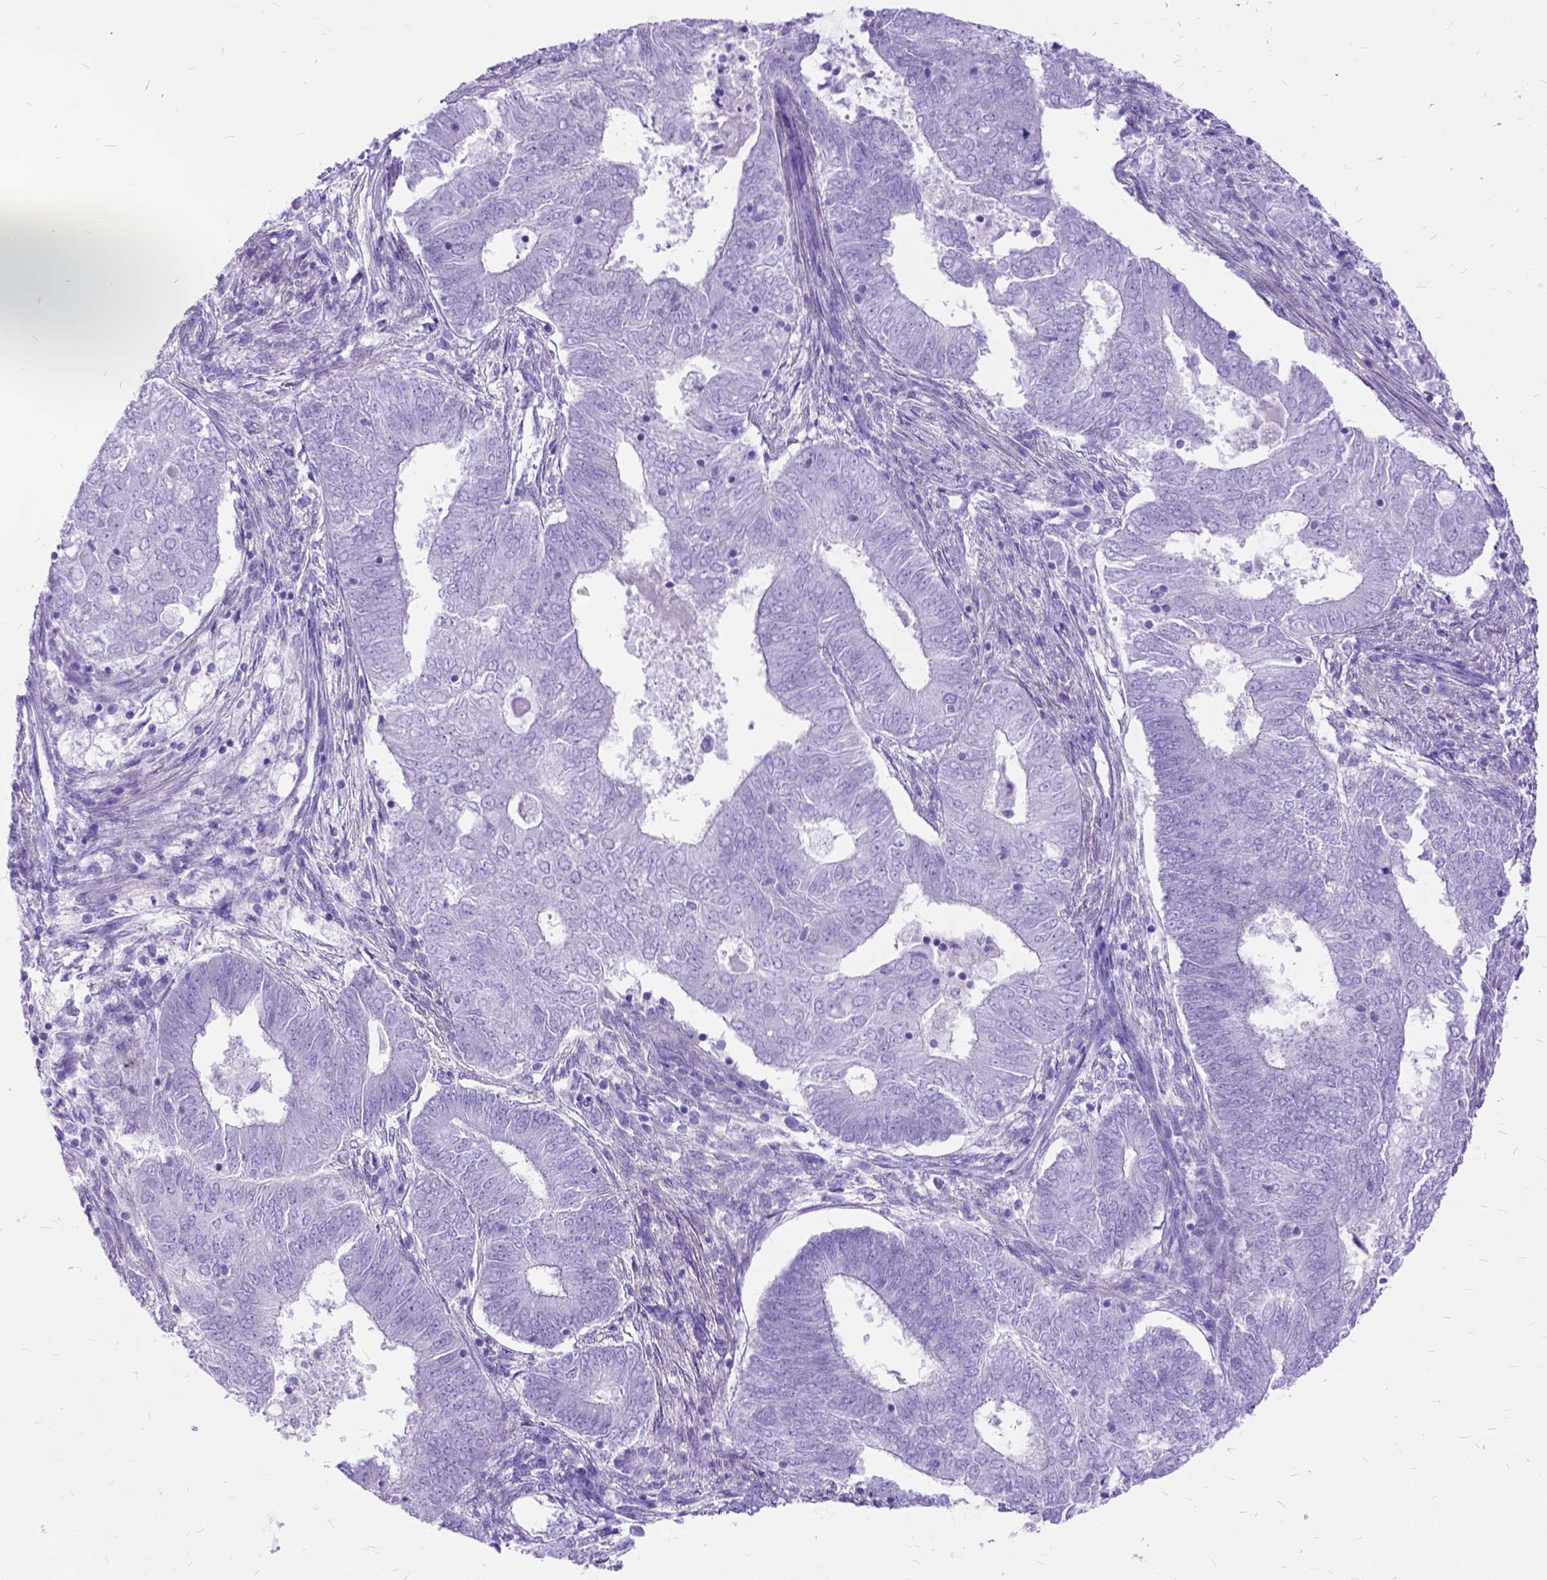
{"staining": {"intensity": "negative", "quantity": "none", "location": "none"}, "tissue": "endometrial cancer", "cell_type": "Tumor cells", "image_type": "cancer", "snomed": [{"axis": "morphology", "description": "Adenocarcinoma, NOS"}, {"axis": "topography", "description": "Endometrium"}], "caption": "An immunohistochemistry (IHC) photomicrograph of endometrial cancer is shown. There is no staining in tumor cells of endometrial cancer. The staining is performed using DAB (3,3'-diaminobenzidine) brown chromogen with nuclei counter-stained in using hematoxylin.", "gene": "ARL9", "patient": {"sex": "female", "age": 62}}